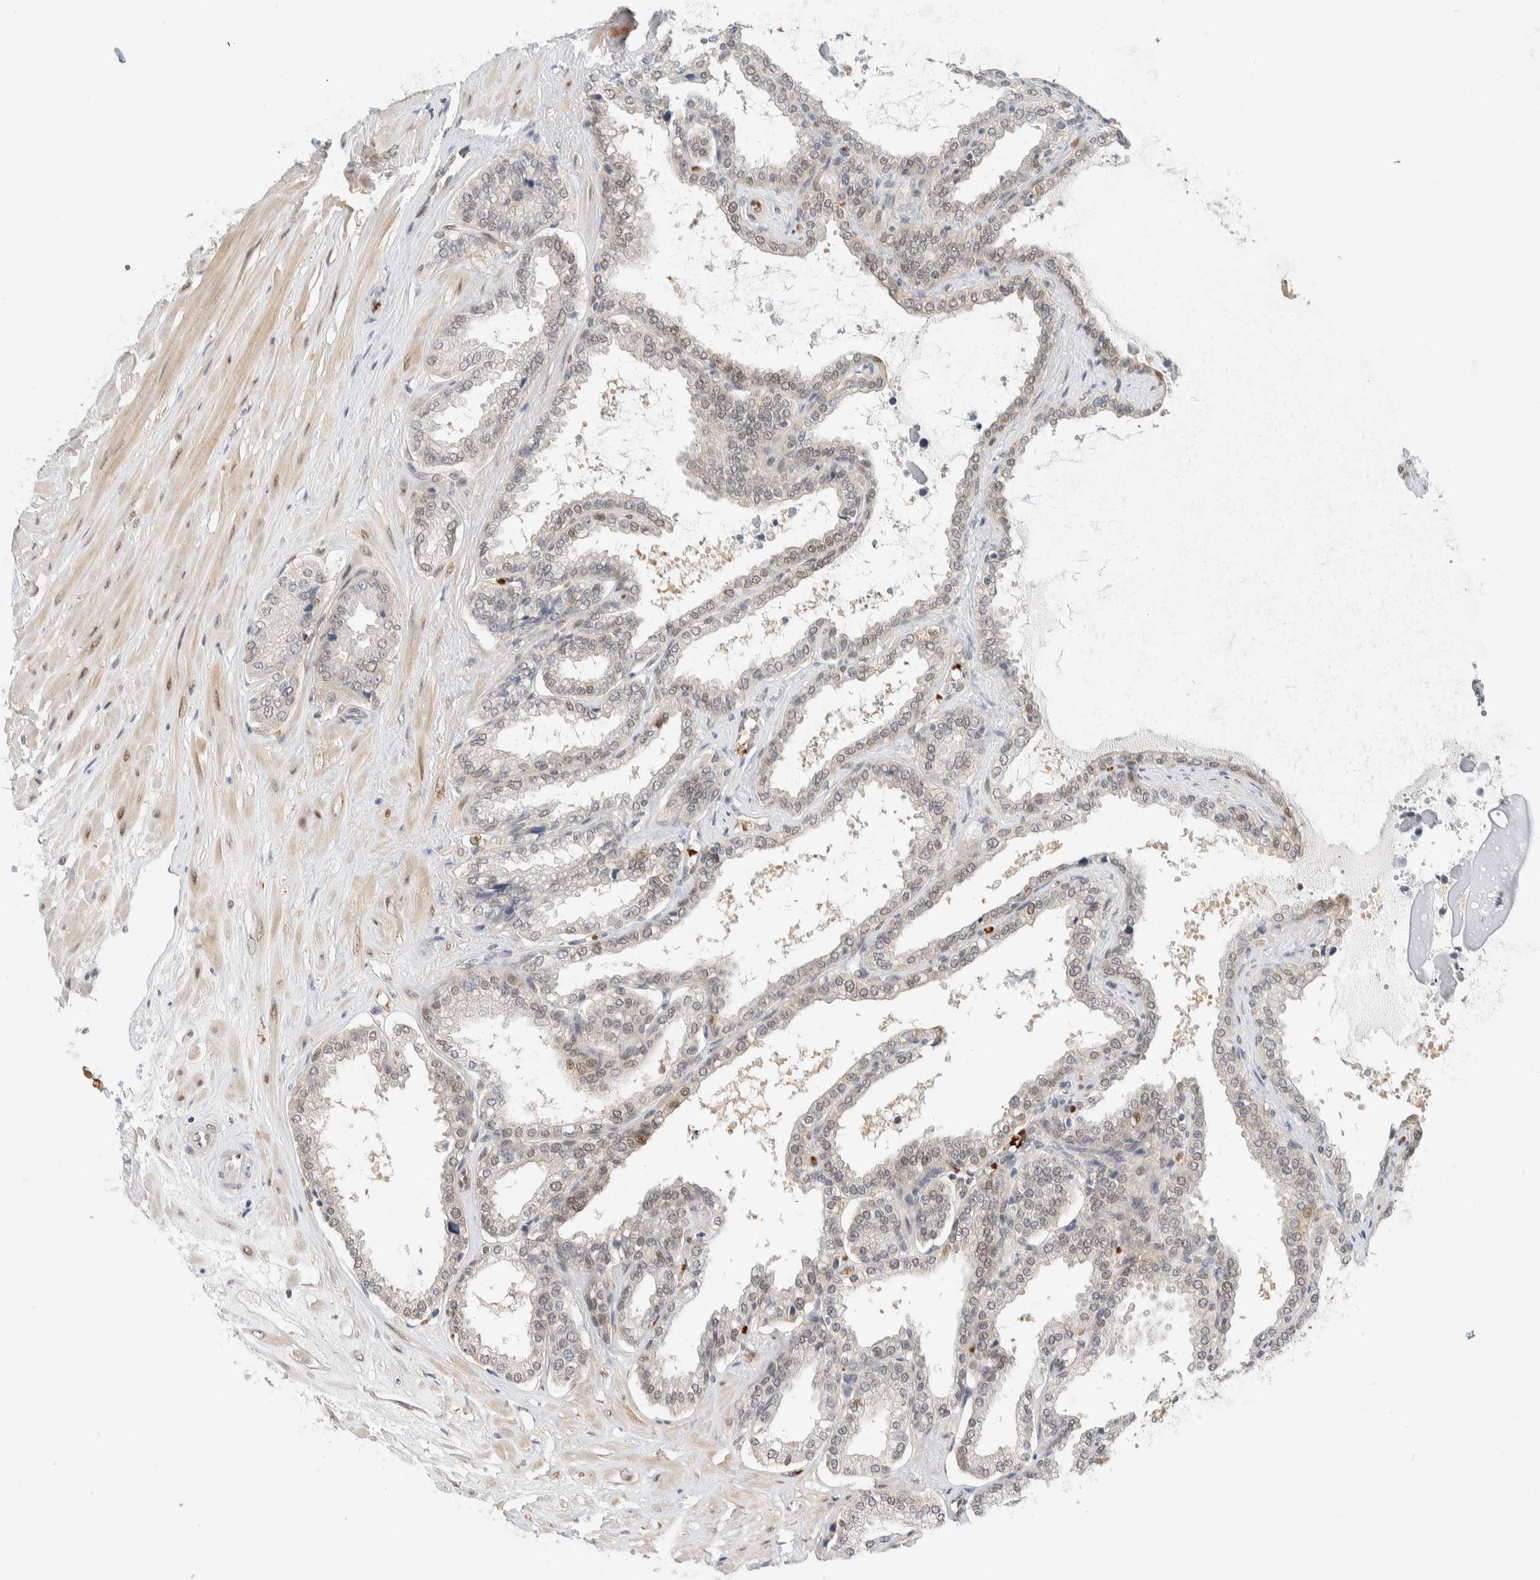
{"staining": {"intensity": "weak", "quantity": "<25%", "location": "nuclear"}, "tissue": "seminal vesicle", "cell_type": "Glandular cells", "image_type": "normal", "snomed": [{"axis": "morphology", "description": "Normal tissue, NOS"}, {"axis": "topography", "description": "Seminal veicle"}], "caption": "Protein analysis of benign seminal vesicle displays no significant positivity in glandular cells. Brightfield microscopy of IHC stained with DAB (brown) and hematoxylin (blue), captured at high magnification.", "gene": "TSTD2", "patient": {"sex": "male", "age": 46}}